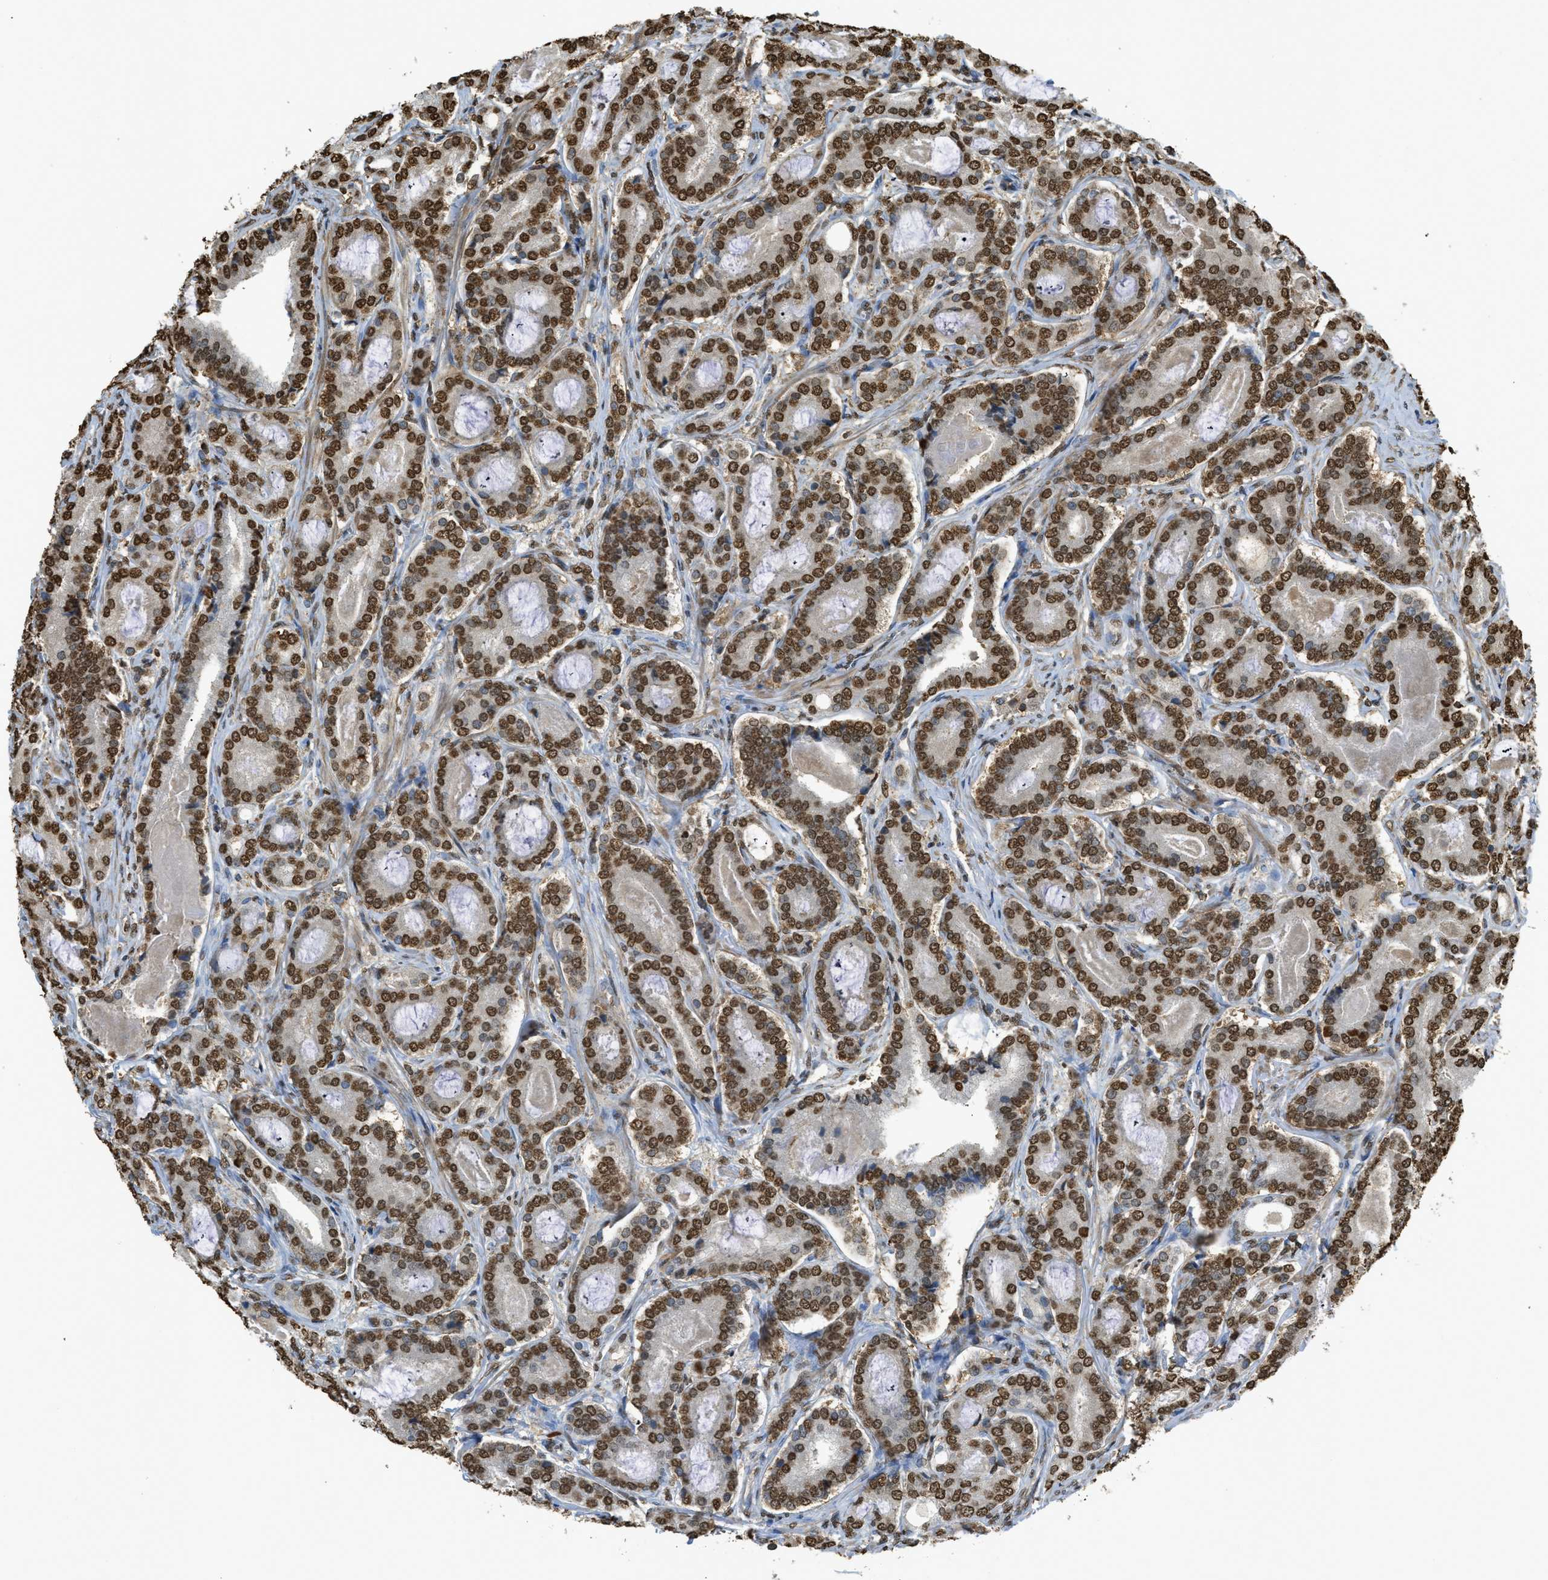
{"staining": {"intensity": "strong", "quantity": ">75%", "location": "nuclear"}, "tissue": "prostate cancer", "cell_type": "Tumor cells", "image_type": "cancer", "snomed": [{"axis": "morphology", "description": "Adenocarcinoma, High grade"}, {"axis": "topography", "description": "Prostate"}], "caption": "Human prostate high-grade adenocarcinoma stained for a protein (brown) shows strong nuclear positive expression in about >75% of tumor cells.", "gene": "NR5A2", "patient": {"sex": "male", "age": 60}}